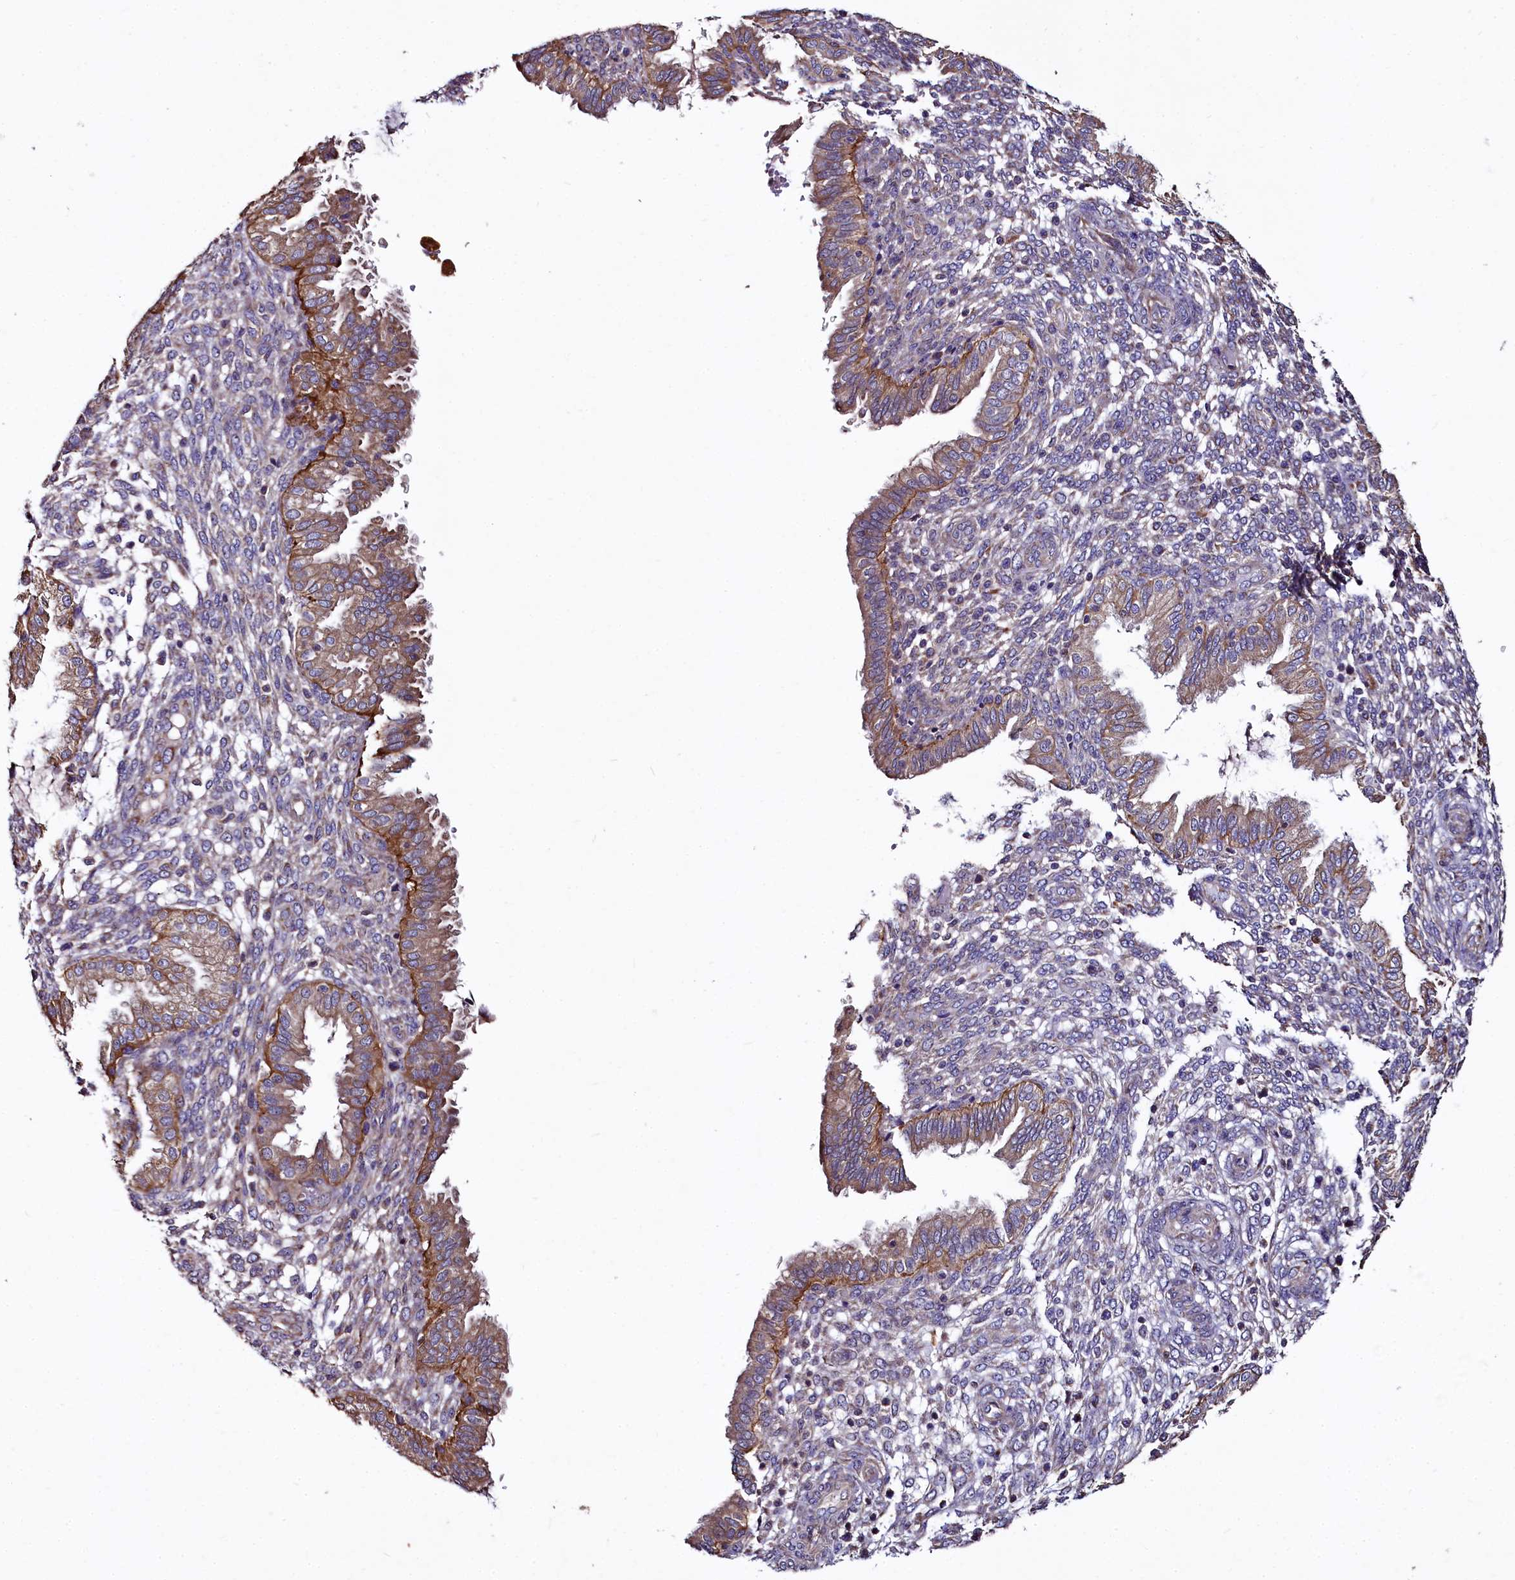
{"staining": {"intensity": "negative", "quantity": "none", "location": "none"}, "tissue": "endometrium", "cell_type": "Cells in endometrial stroma", "image_type": "normal", "snomed": [{"axis": "morphology", "description": "Normal tissue, NOS"}, {"axis": "topography", "description": "Endometrium"}], "caption": "The micrograph reveals no significant positivity in cells in endometrial stroma of endometrium. The staining was performed using DAB (3,3'-diaminobenzidine) to visualize the protein expression in brown, while the nuclei were stained in blue with hematoxylin (Magnification: 20x).", "gene": "SPRYD3", "patient": {"sex": "female", "age": 33}}